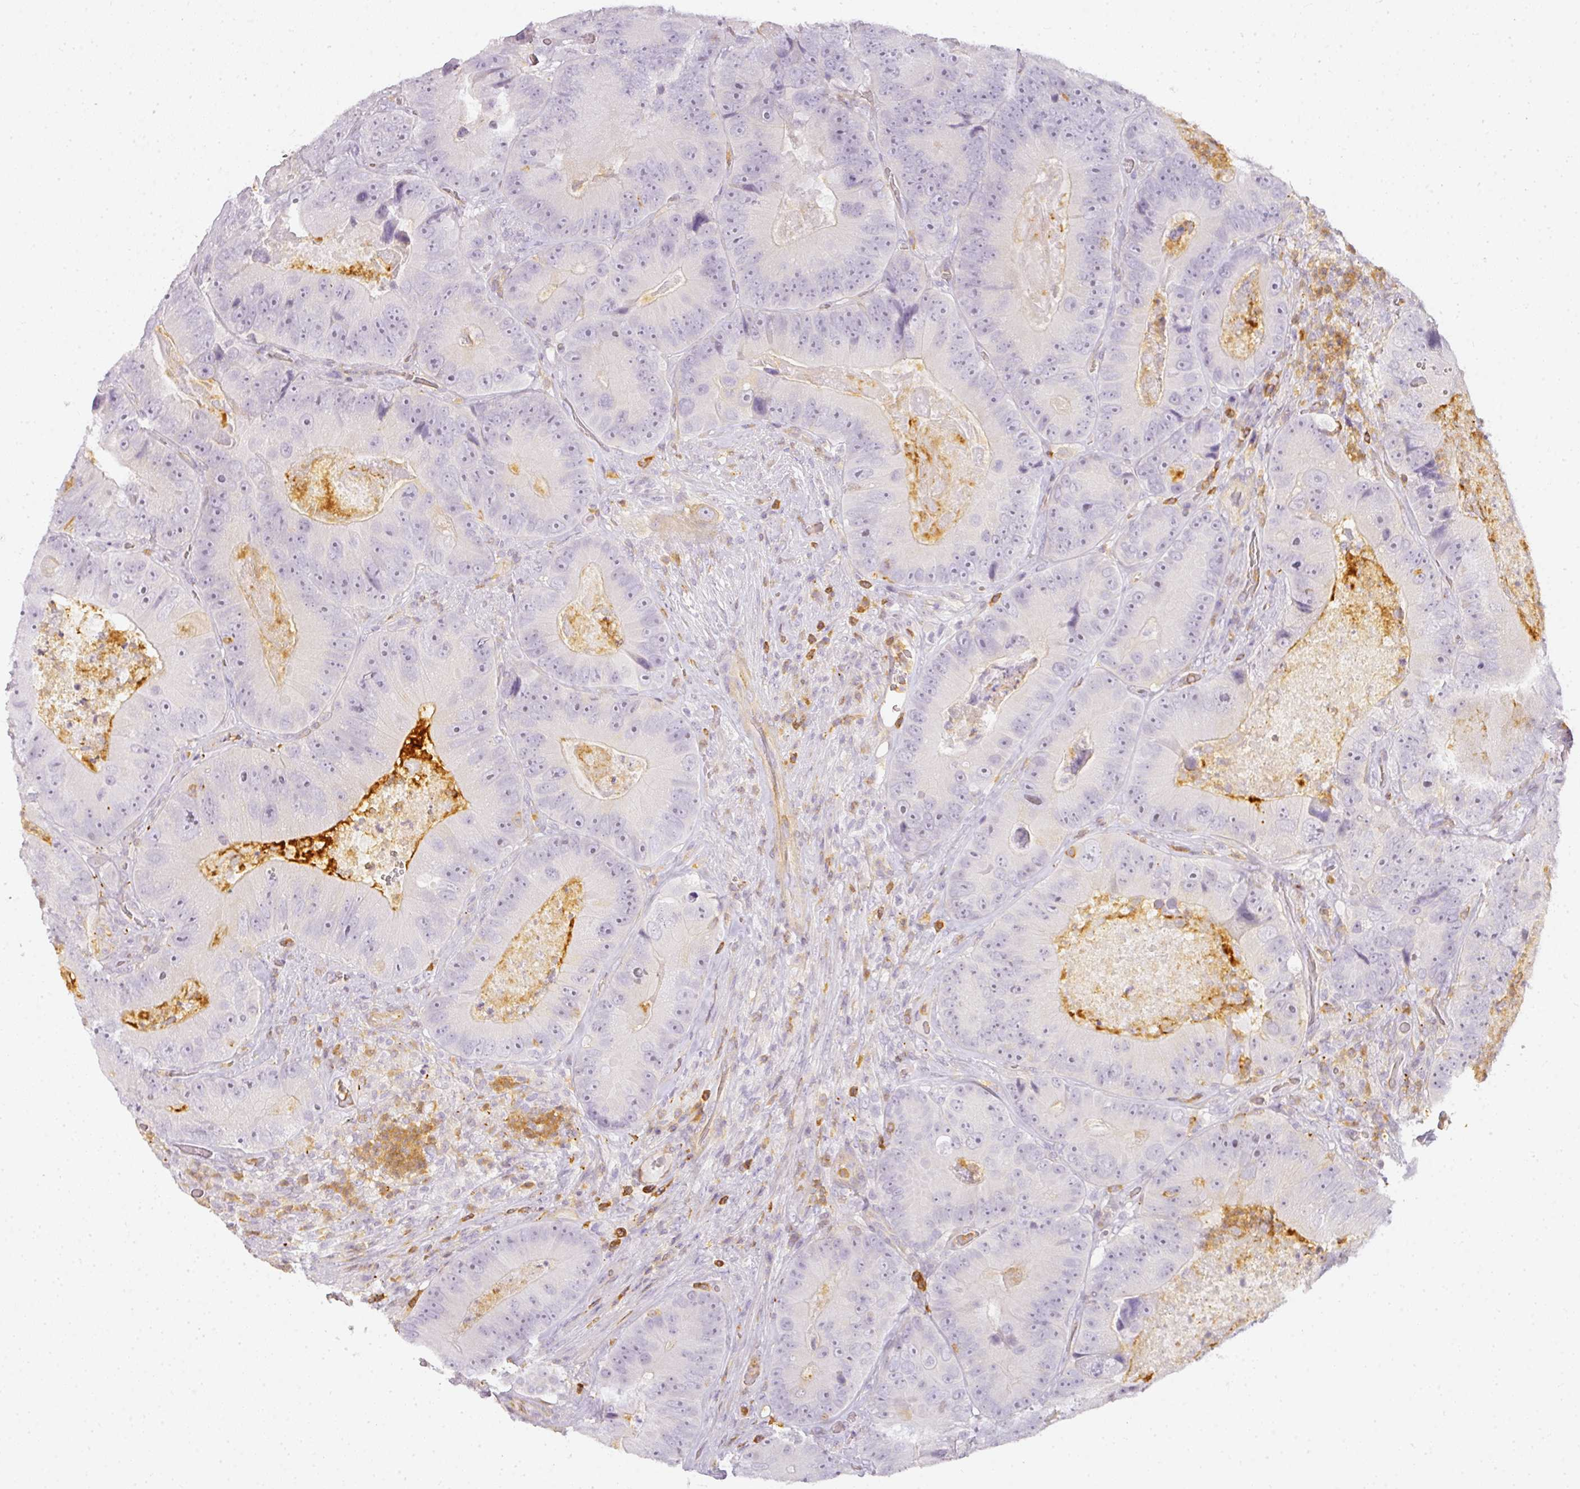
{"staining": {"intensity": "negative", "quantity": "none", "location": "none"}, "tissue": "colorectal cancer", "cell_type": "Tumor cells", "image_type": "cancer", "snomed": [{"axis": "morphology", "description": "Adenocarcinoma, NOS"}, {"axis": "topography", "description": "Colon"}], "caption": "Human colorectal adenocarcinoma stained for a protein using immunohistochemistry (IHC) shows no staining in tumor cells.", "gene": "TMEM42", "patient": {"sex": "female", "age": 86}}